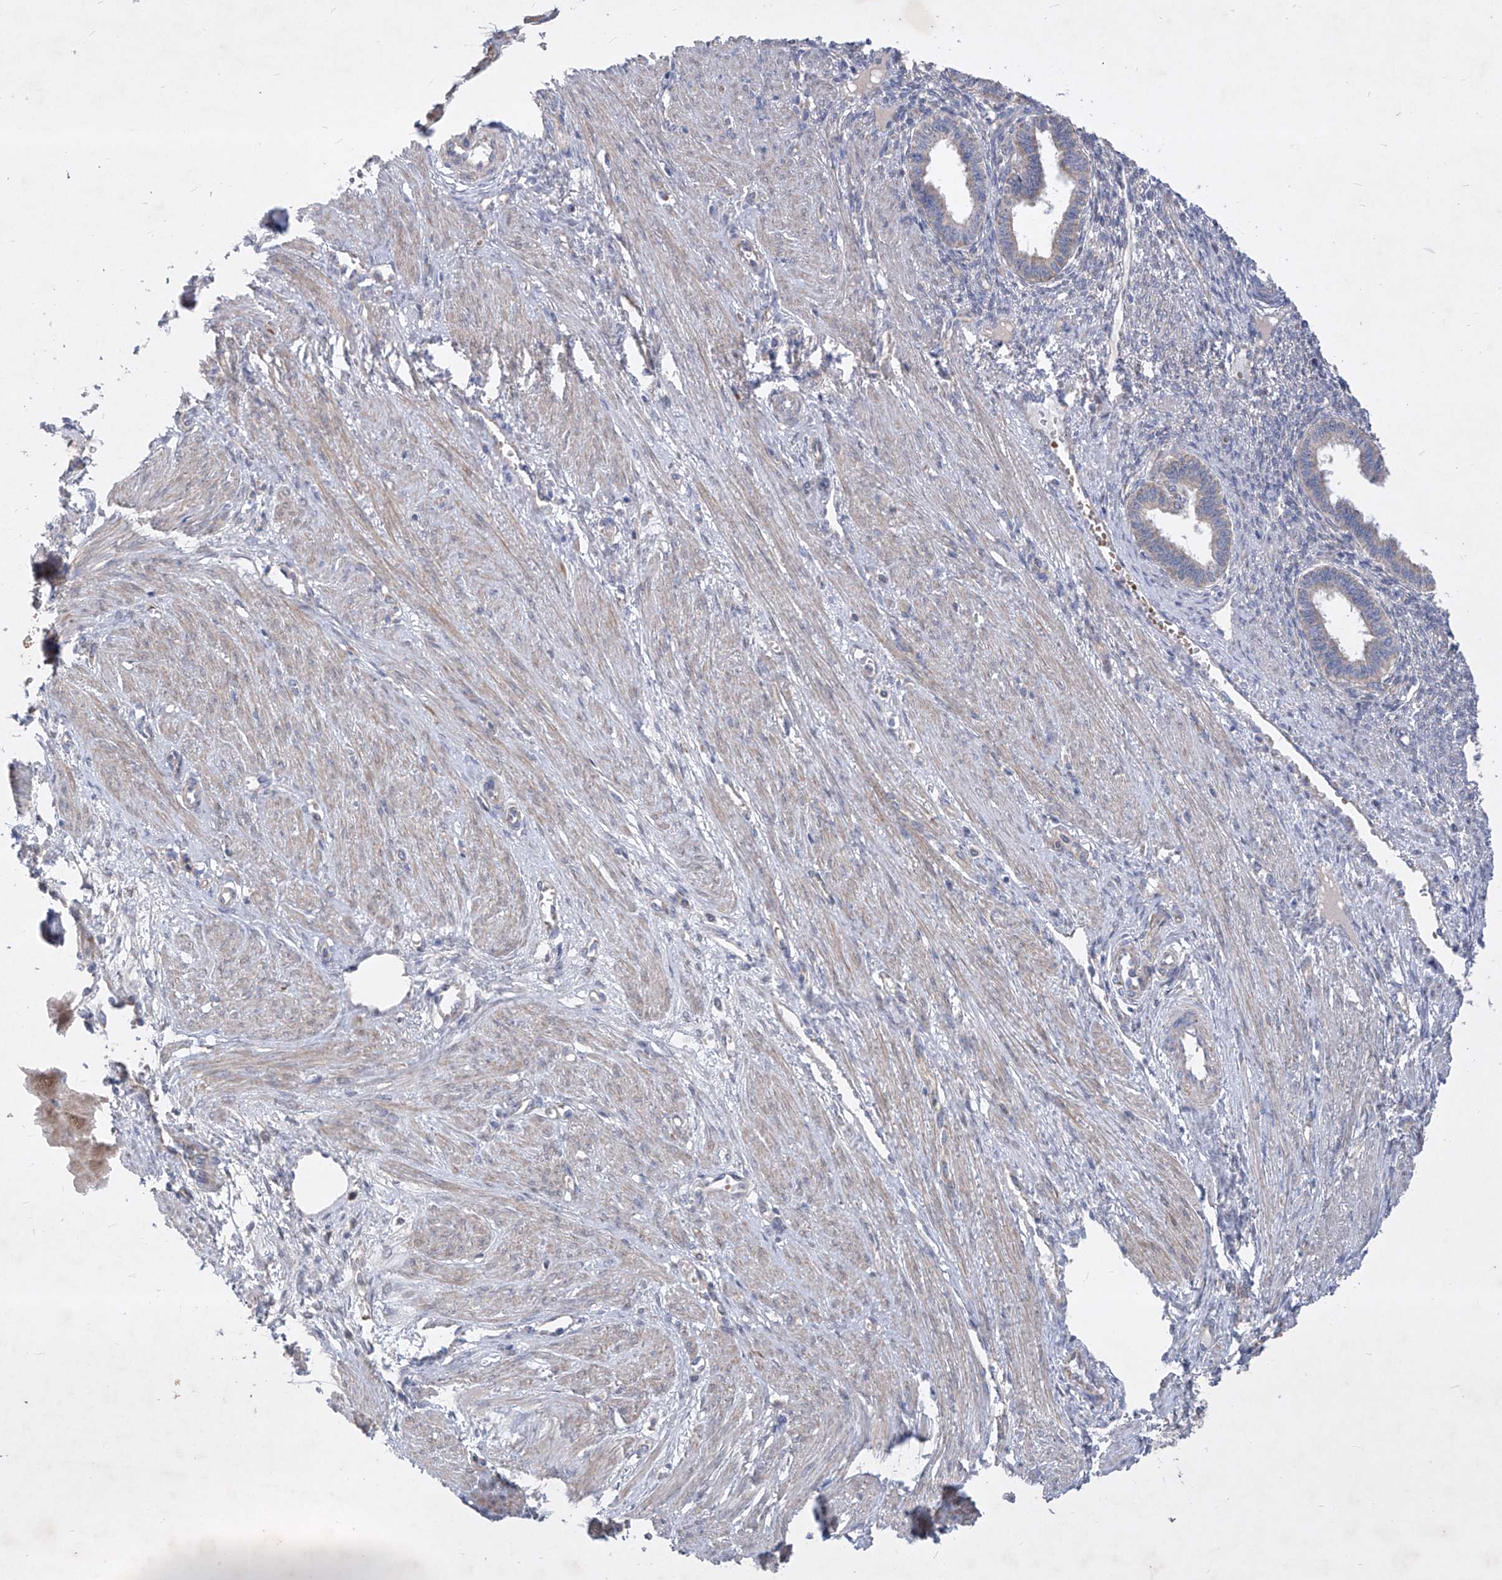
{"staining": {"intensity": "negative", "quantity": "none", "location": "none"}, "tissue": "endometrium", "cell_type": "Cells in endometrial stroma", "image_type": "normal", "snomed": [{"axis": "morphology", "description": "Normal tissue, NOS"}, {"axis": "topography", "description": "Endometrium"}], "caption": "The histopathology image shows no staining of cells in endometrial stroma in normal endometrium.", "gene": "COQ3", "patient": {"sex": "female", "age": 33}}